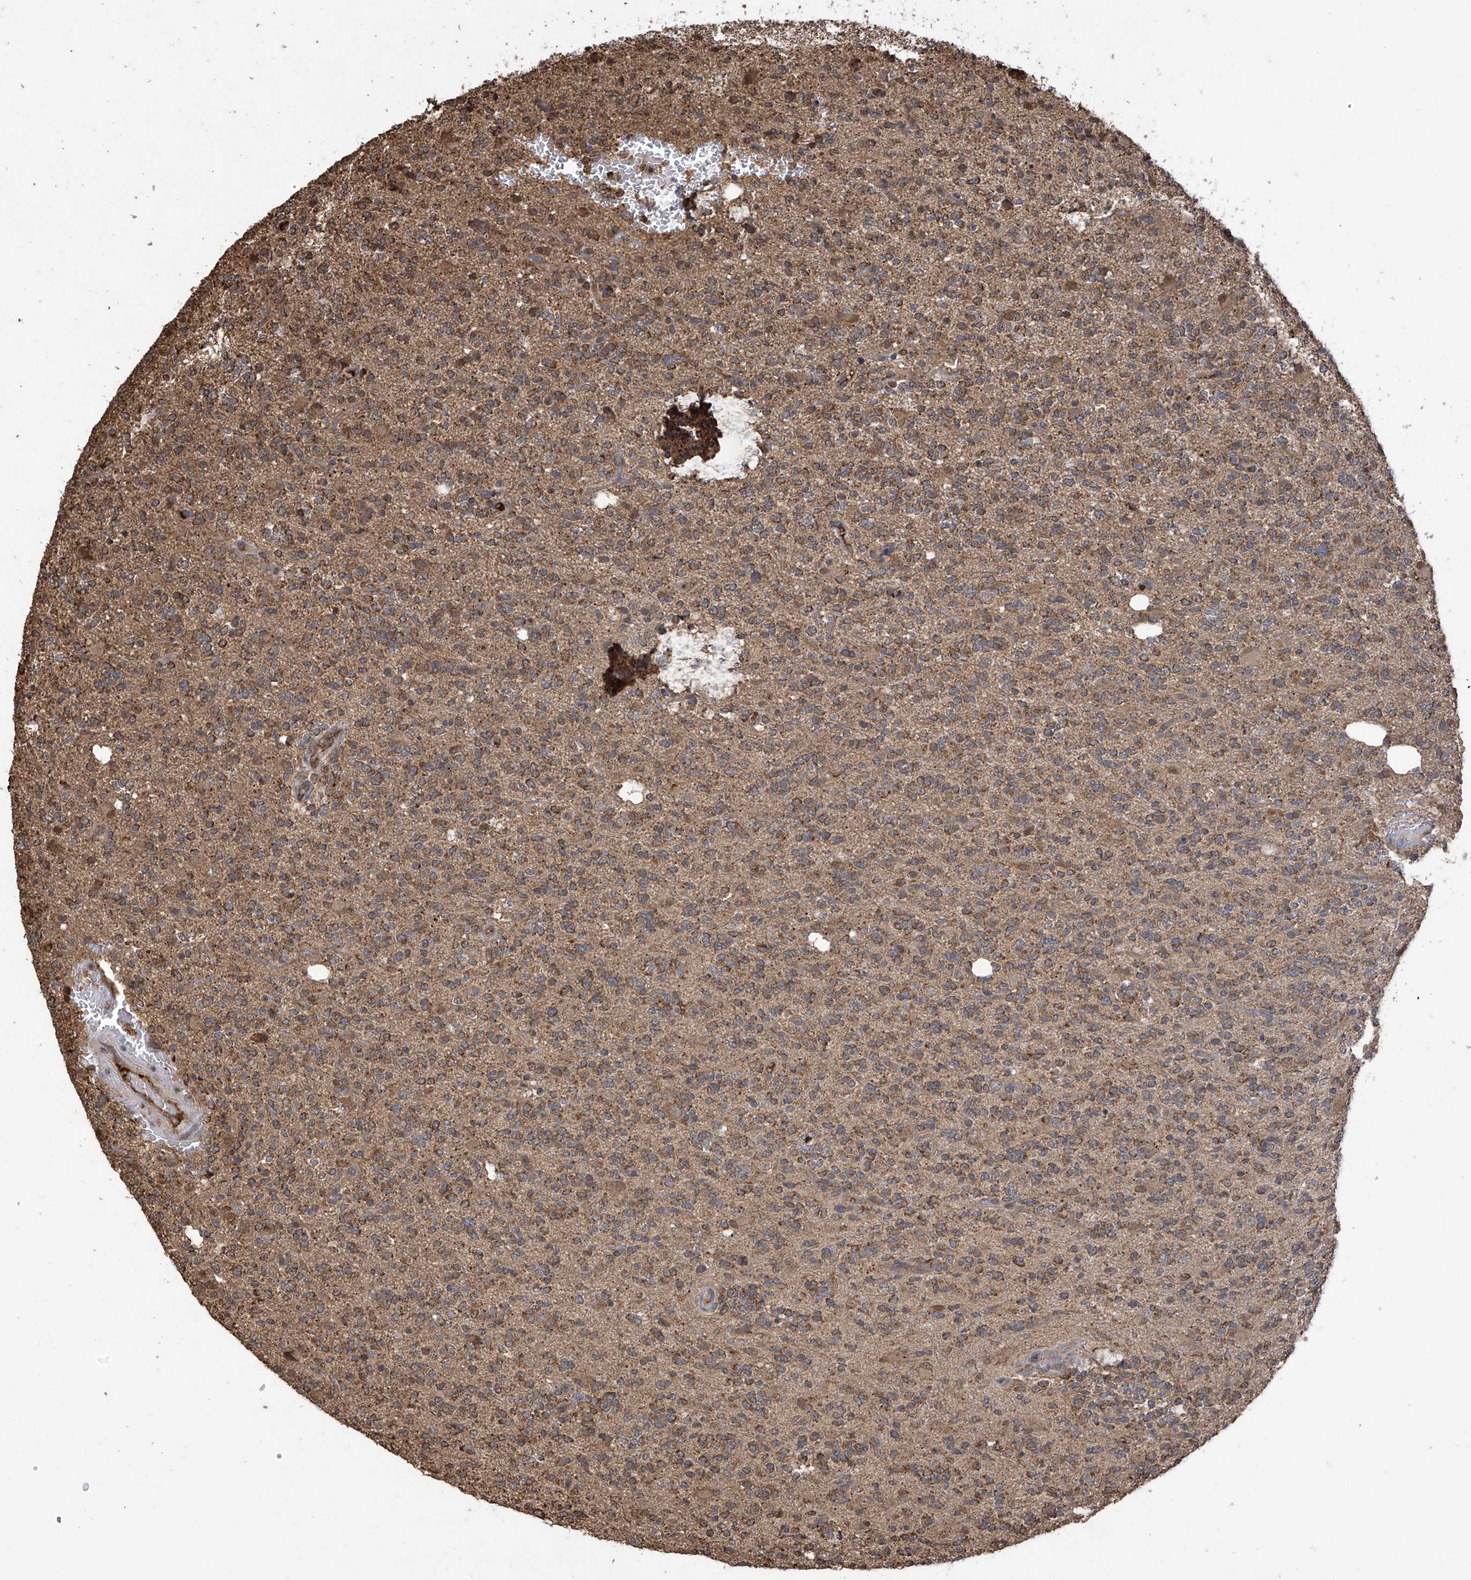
{"staining": {"intensity": "moderate", "quantity": ">75%", "location": "cytoplasmic/membranous"}, "tissue": "glioma", "cell_type": "Tumor cells", "image_type": "cancer", "snomed": [{"axis": "morphology", "description": "Glioma, malignant, High grade"}, {"axis": "topography", "description": "Brain"}], "caption": "Immunohistochemistry (DAB) staining of human glioma reveals moderate cytoplasmic/membranous protein expression in approximately >75% of tumor cells.", "gene": "PNPT1", "patient": {"sex": "female", "age": 62}}